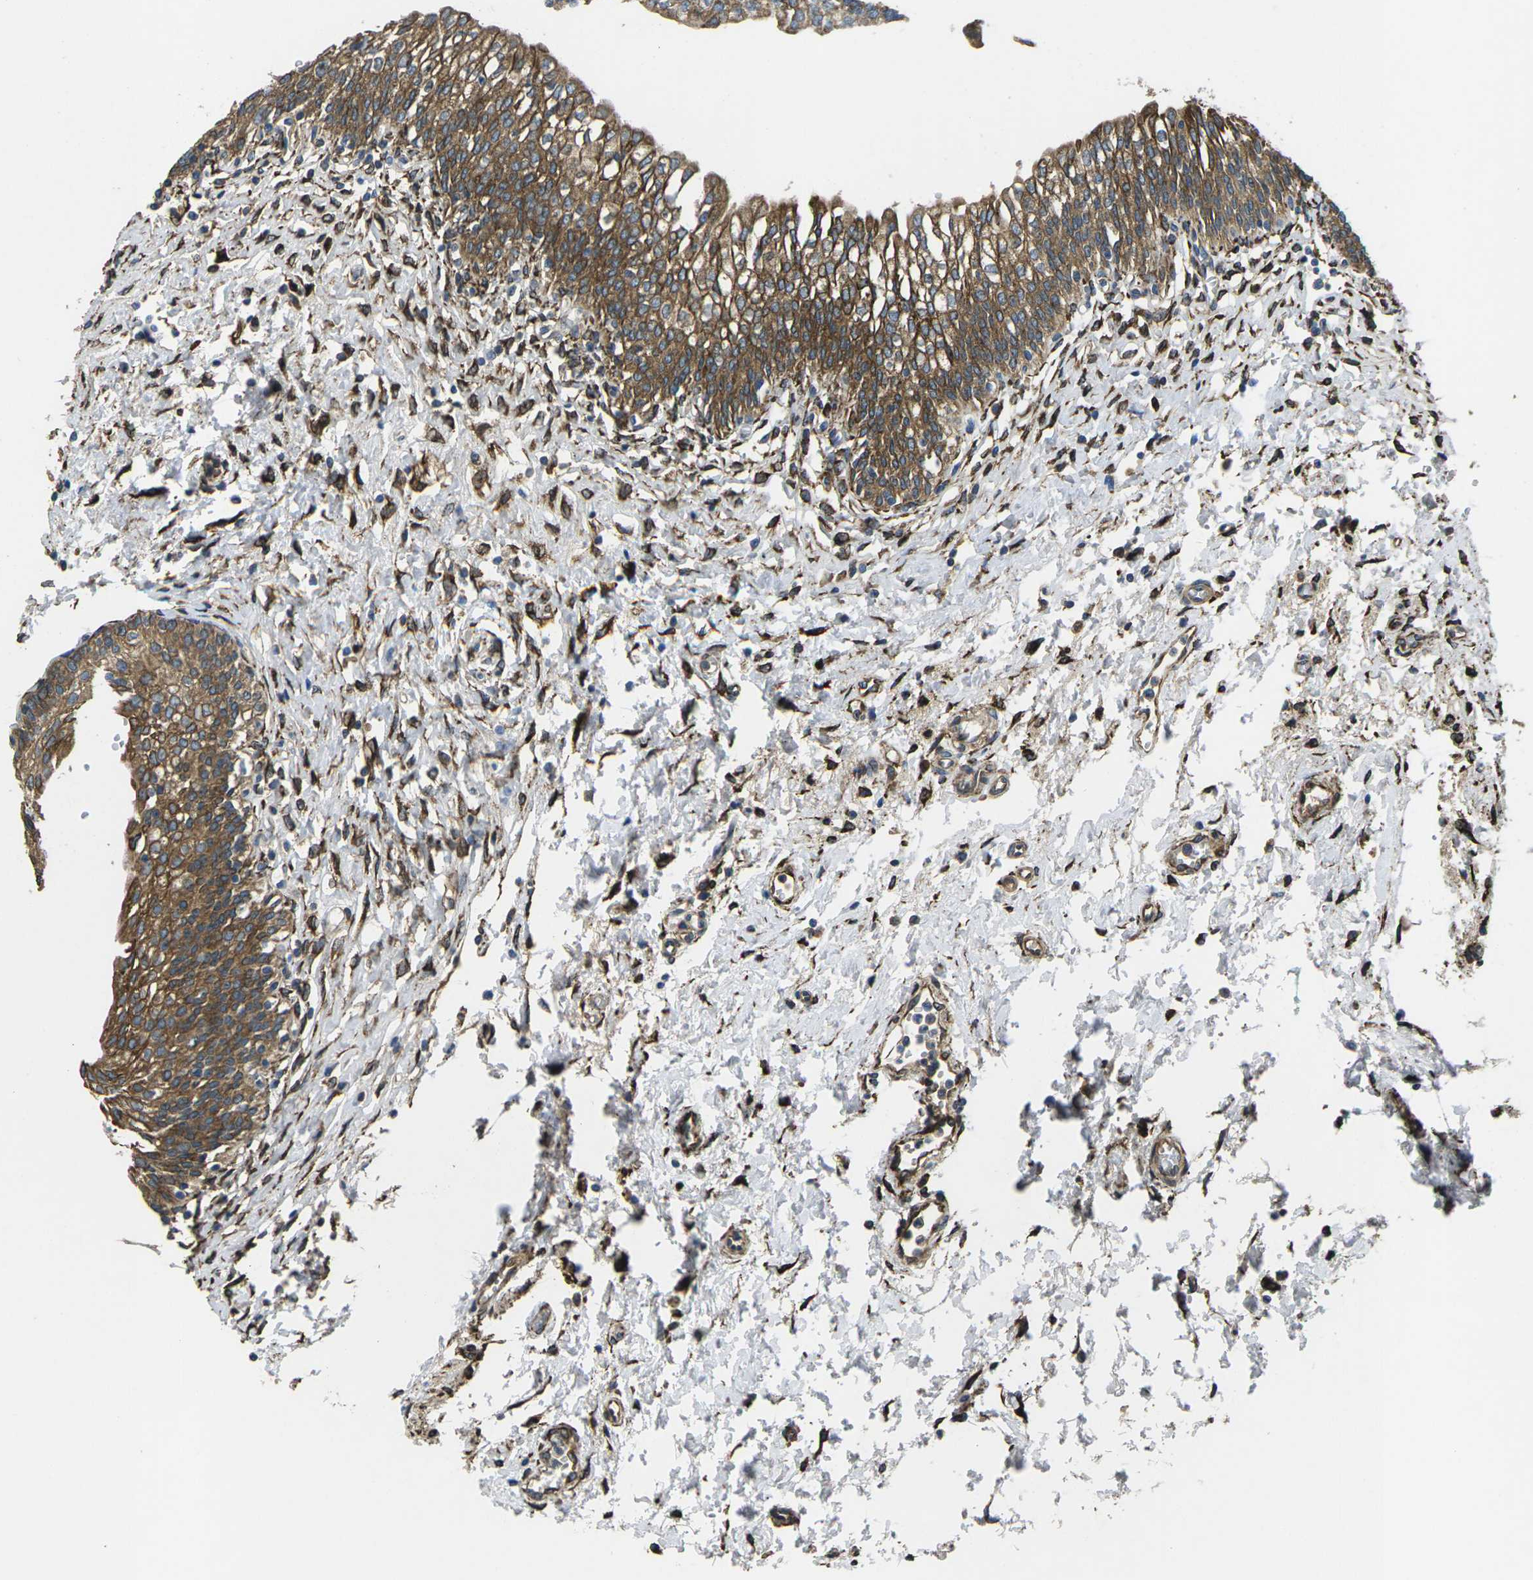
{"staining": {"intensity": "moderate", "quantity": ">75%", "location": "cytoplasmic/membranous"}, "tissue": "urinary bladder", "cell_type": "Urothelial cells", "image_type": "normal", "snomed": [{"axis": "morphology", "description": "Normal tissue, NOS"}, {"axis": "topography", "description": "Urinary bladder"}], "caption": "Immunohistochemical staining of normal urinary bladder exhibits >75% levels of moderate cytoplasmic/membranous protein positivity in approximately >75% of urothelial cells. Immunohistochemistry (ihc) stains the protein of interest in brown and the nuclei are stained blue.", "gene": "PDZD8", "patient": {"sex": "male", "age": 55}}